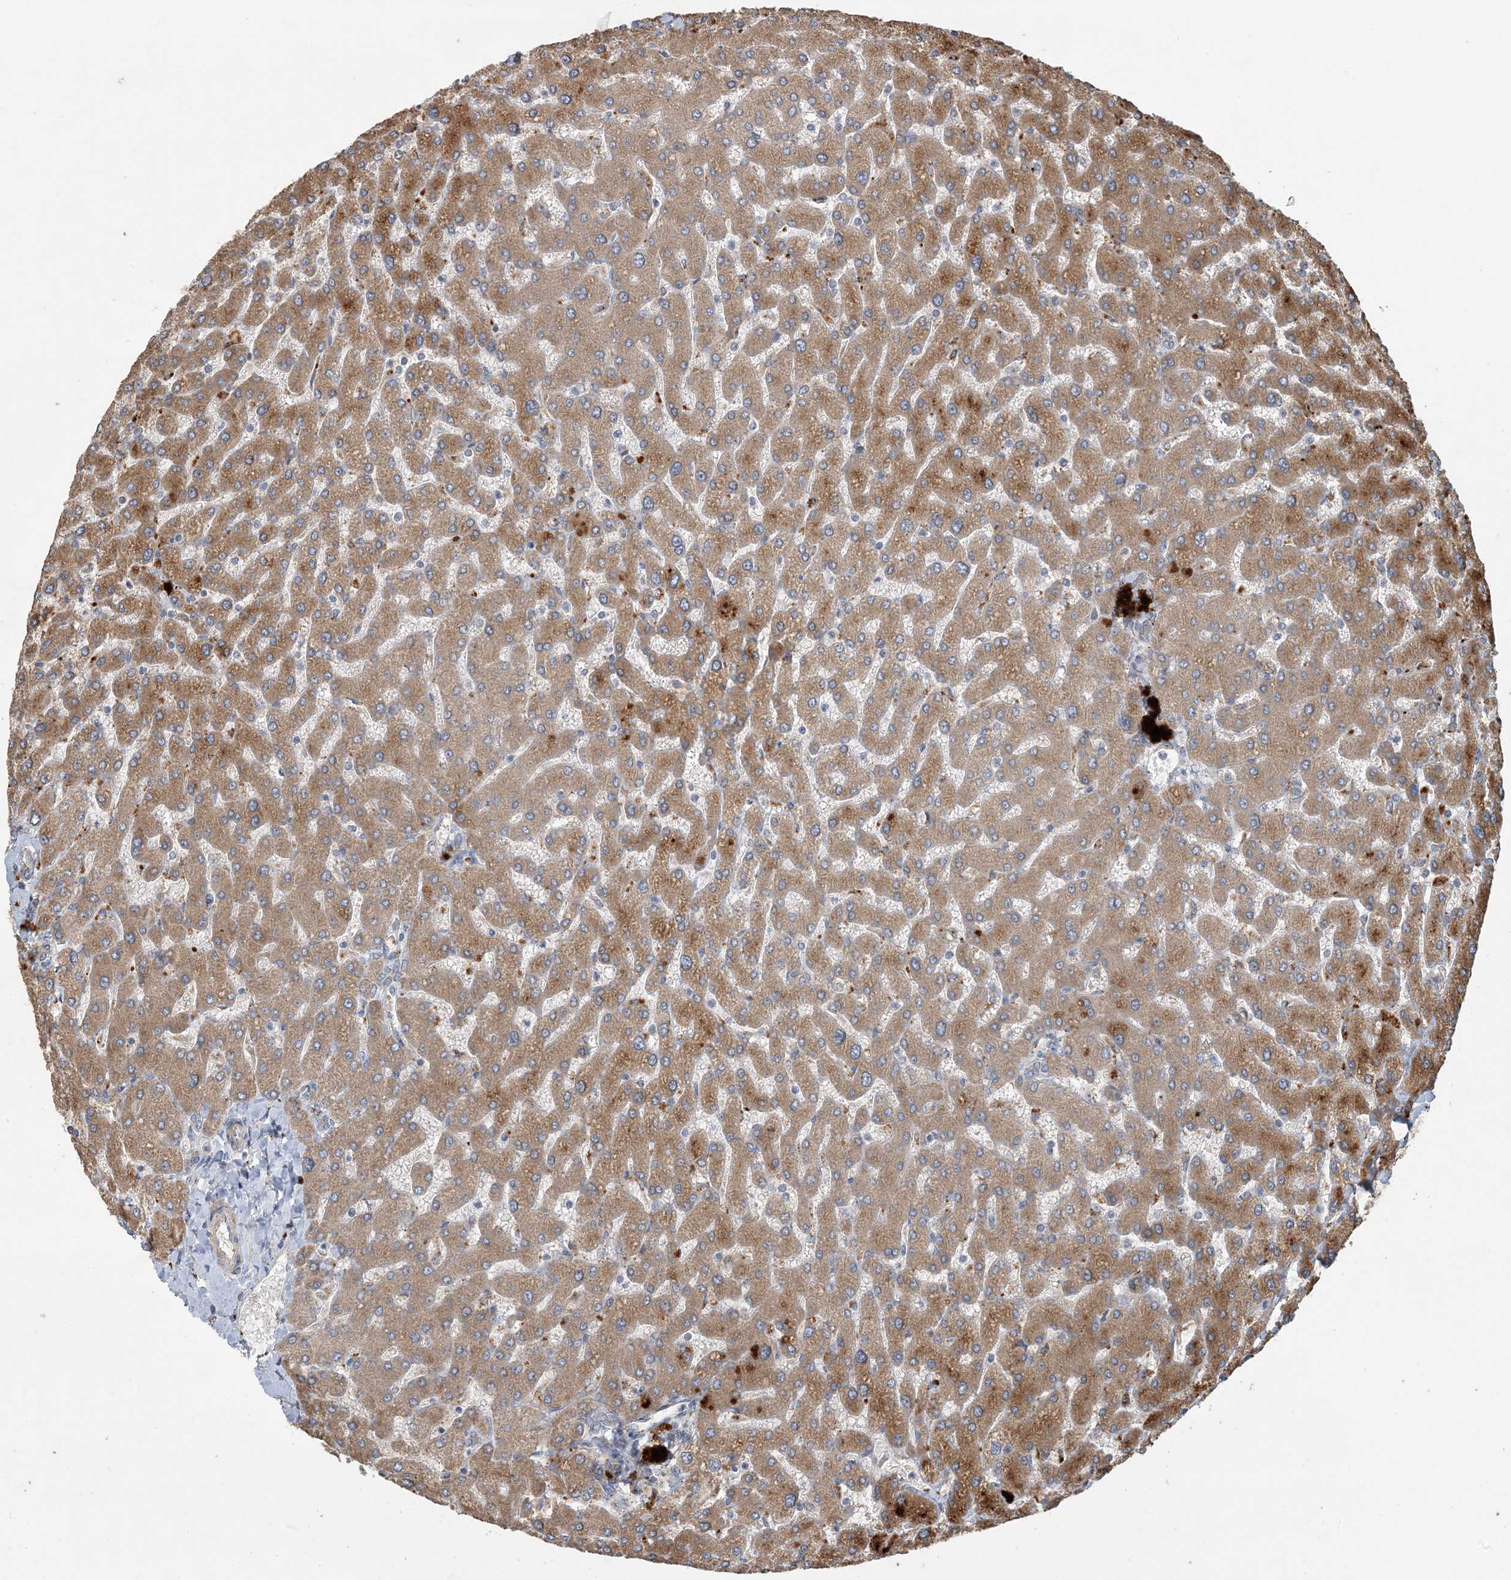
{"staining": {"intensity": "weak", "quantity": "<25%", "location": "cytoplasmic/membranous"}, "tissue": "liver", "cell_type": "Cholangiocytes", "image_type": "normal", "snomed": [{"axis": "morphology", "description": "Normal tissue, NOS"}, {"axis": "topography", "description": "Liver"}], "caption": "This is an IHC histopathology image of normal human liver. There is no staining in cholangiocytes.", "gene": "LTN1", "patient": {"sex": "male", "age": 55}}